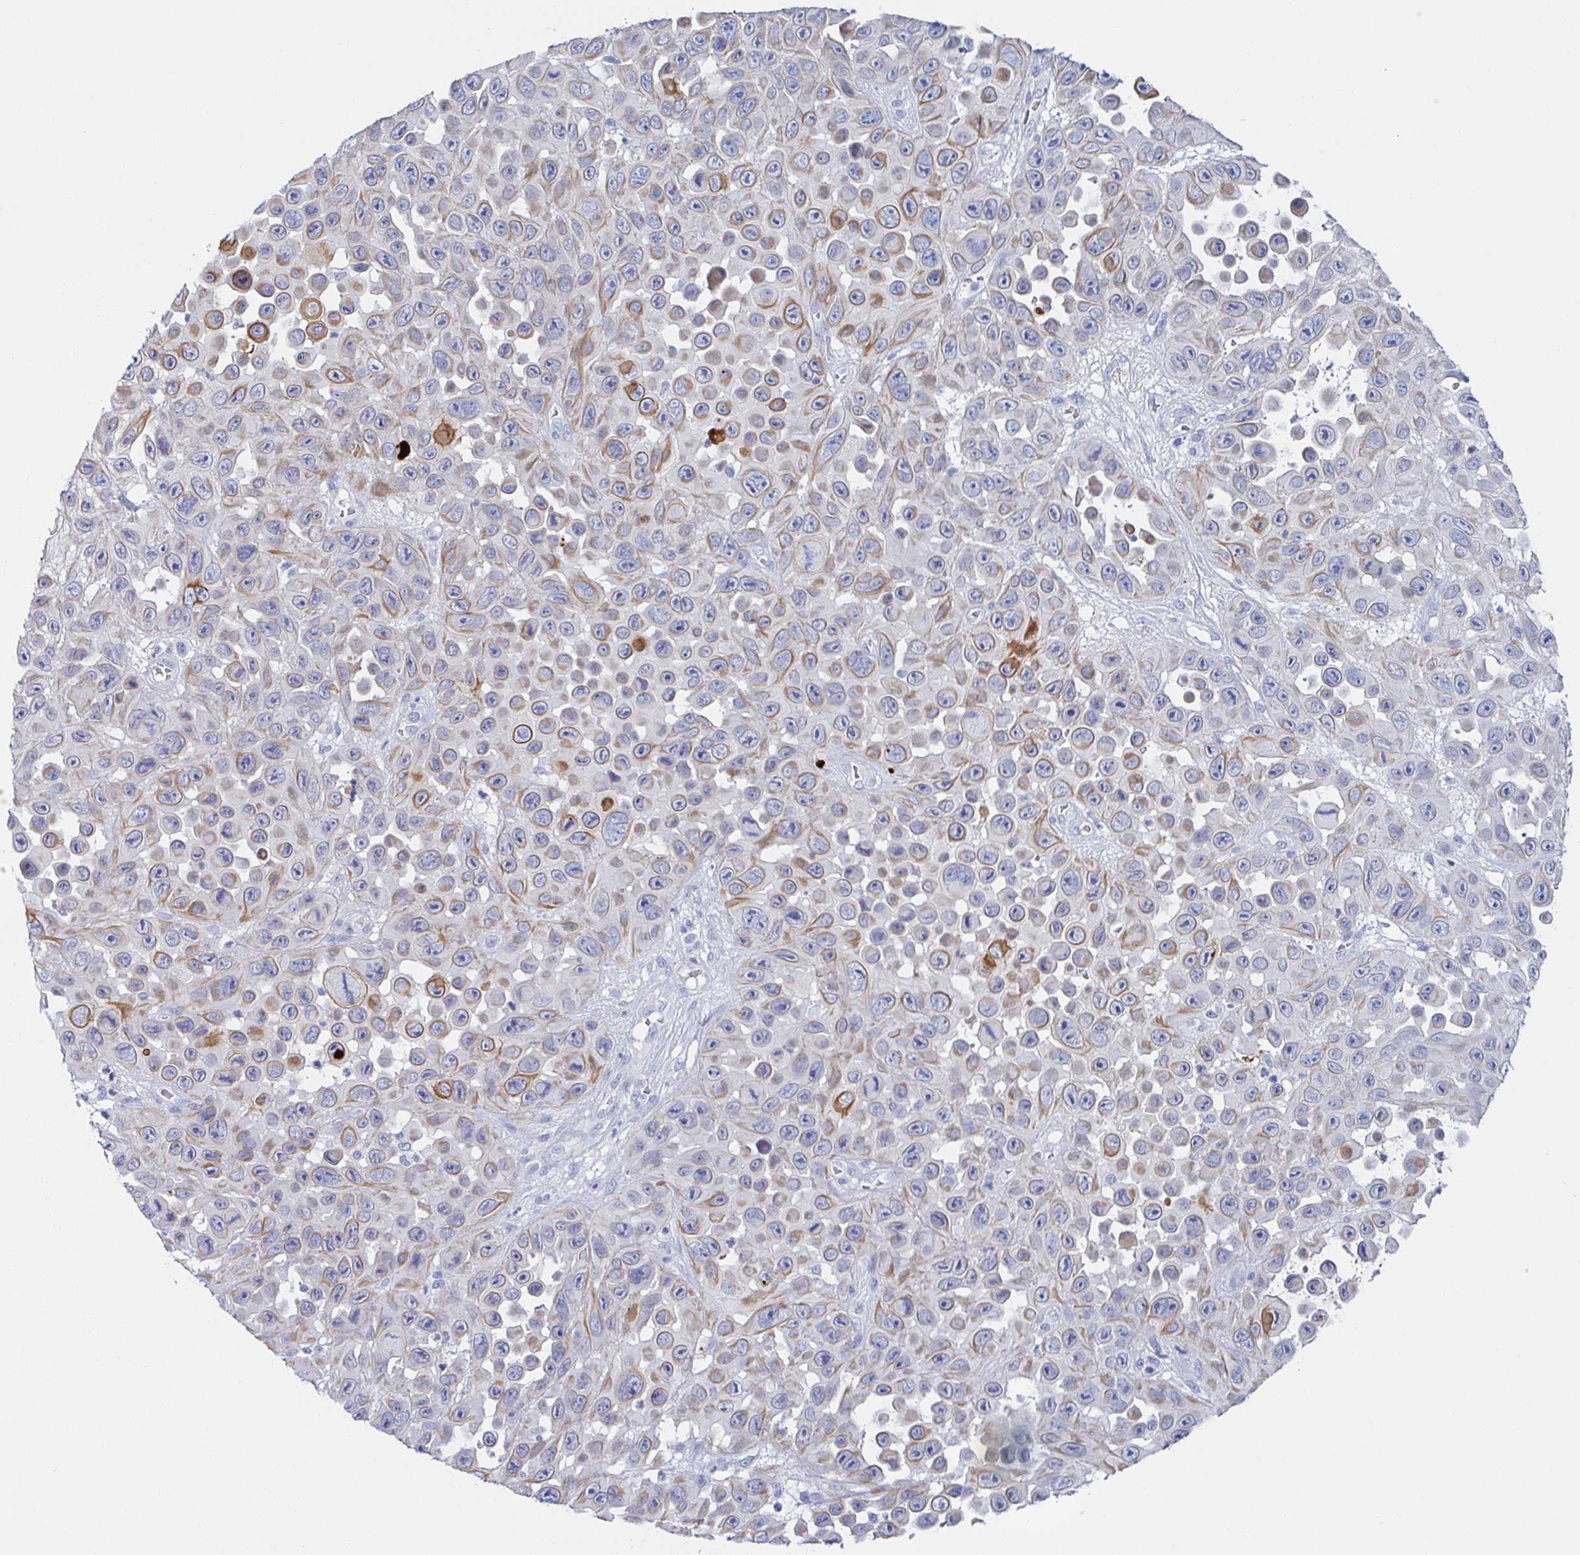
{"staining": {"intensity": "moderate", "quantity": "25%-75%", "location": "cytoplasmic/membranous"}, "tissue": "skin cancer", "cell_type": "Tumor cells", "image_type": "cancer", "snomed": [{"axis": "morphology", "description": "Squamous cell carcinoma, NOS"}, {"axis": "topography", "description": "Skin"}], "caption": "A brown stain highlights moderate cytoplasmic/membranous expression of a protein in skin cancer (squamous cell carcinoma) tumor cells. The staining is performed using DAB brown chromogen to label protein expression. The nuclei are counter-stained blue using hematoxylin.", "gene": "RHOV", "patient": {"sex": "male", "age": 81}}